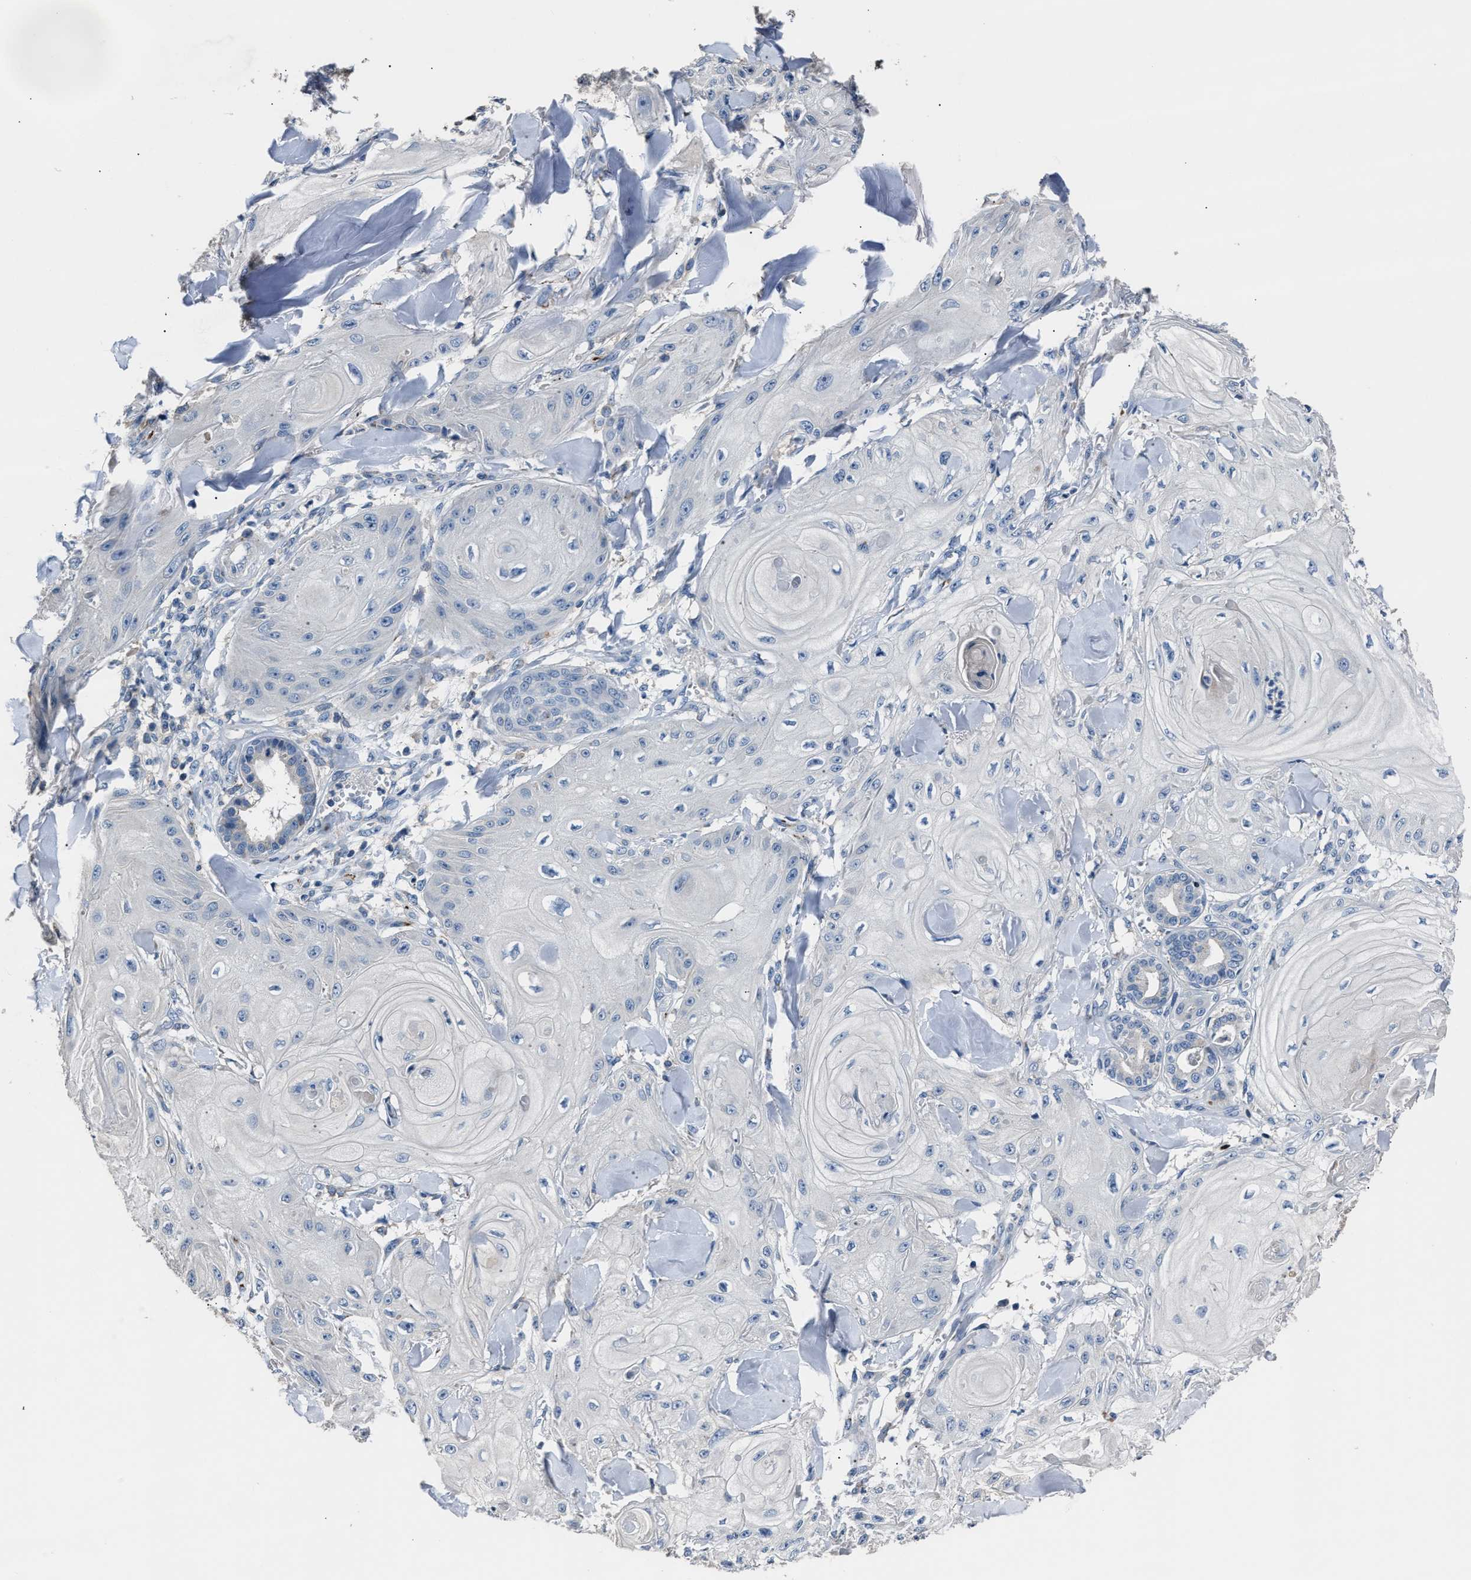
{"staining": {"intensity": "negative", "quantity": "none", "location": "none"}, "tissue": "skin cancer", "cell_type": "Tumor cells", "image_type": "cancer", "snomed": [{"axis": "morphology", "description": "Squamous cell carcinoma, NOS"}, {"axis": "topography", "description": "Skin"}], "caption": "Tumor cells show no significant protein positivity in squamous cell carcinoma (skin). (DAB (3,3'-diaminobenzidine) immunohistochemistry (IHC) visualized using brightfield microscopy, high magnification).", "gene": "DNAJC24", "patient": {"sex": "male", "age": 74}}